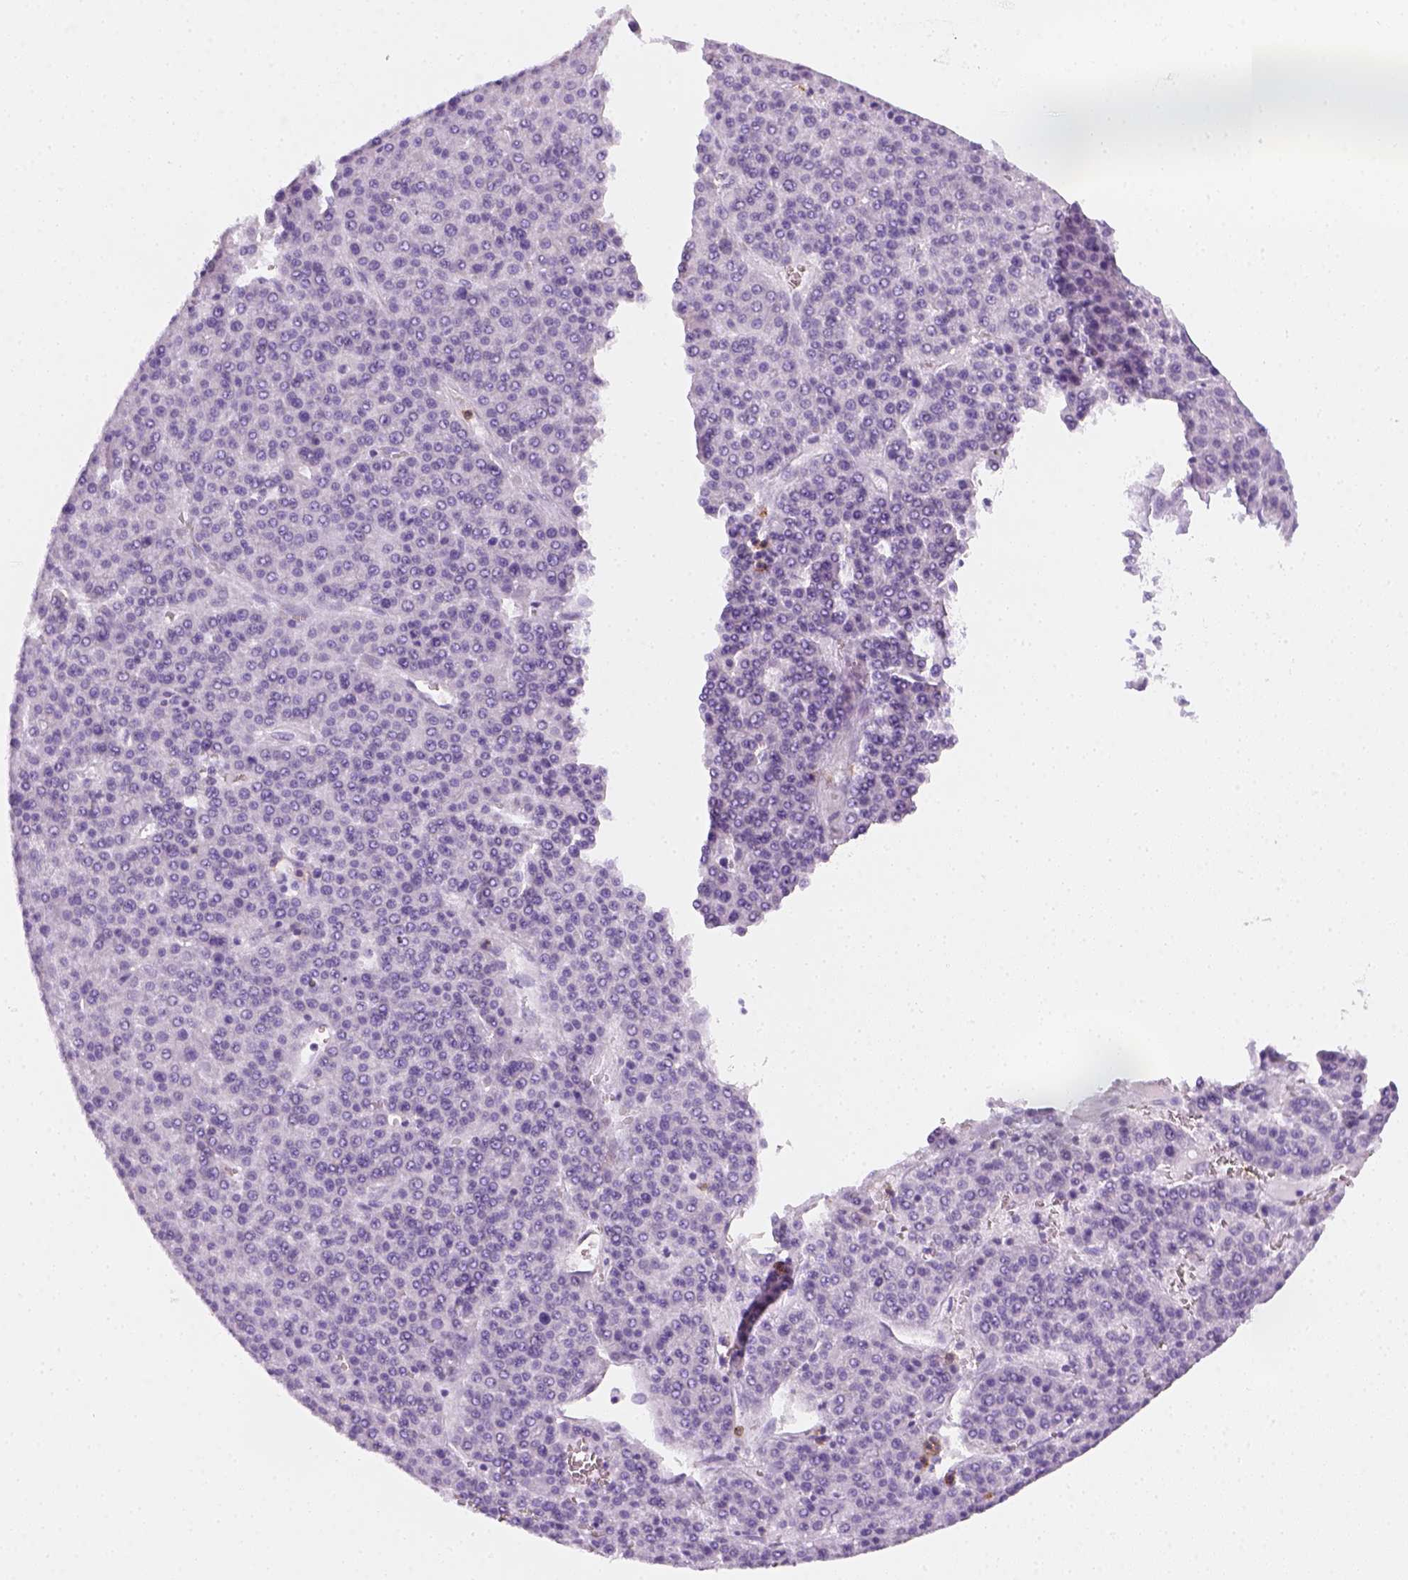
{"staining": {"intensity": "negative", "quantity": "none", "location": "none"}, "tissue": "liver cancer", "cell_type": "Tumor cells", "image_type": "cancer", "snomed": [{"axis": "morphology", "description": "Carcinoma, Hepatocellular, NOS"}, {"axis": "topography", "description": "Liver"}], "caption": "Immunohistochemical staining of hepatocellular carcinoma (liver) displays no significant positivity in tumor cells. (Stains: DAB (3,3'-diaminobenzidine) immunohistochemistry with hematoxylin counter stain, Microscopy: brightfield microscopy at high magnification).", "gene": "AQP3", "patient": {"sex": "female", "age": 58}}